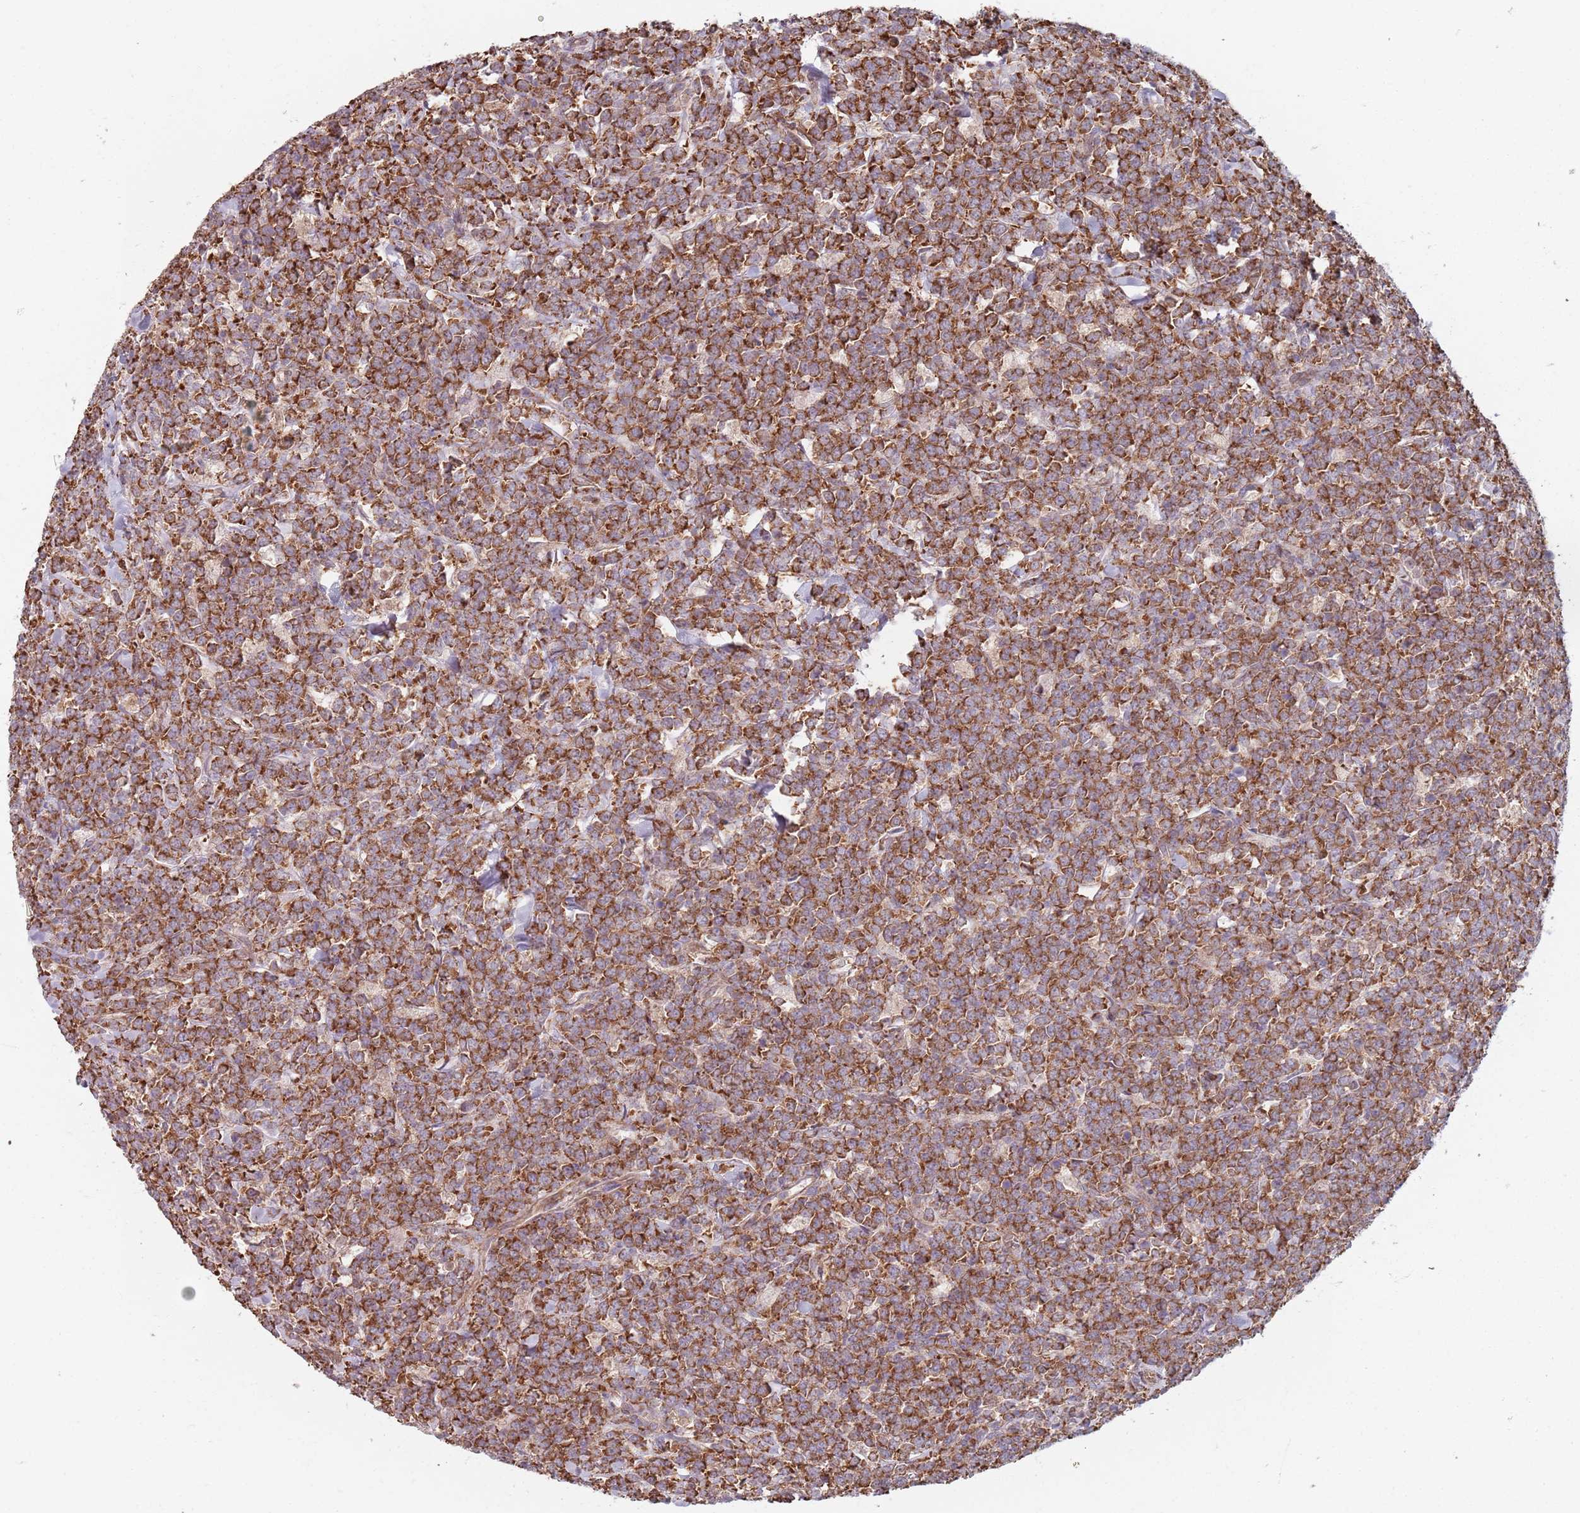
{"staining": {"intensity": "strong", "quantity": ">75%", "location": "cytoplasmic/membranous"}, "tissue": "lymphoma", "cell_type": "Tumor cells", "image_type": "cancer", "snomed": [{"axis": "morphology", "description": "Malignant lymphoma, non-Hodgkin's type, High grade"}, {"axis": "topography", "description": "Small intestine"}], "caption": "An IHC micrograph of neoplastic tissue is shown. Protein staining in brown labels strong cytoplasmic/membranous positivity in malignant lymphoma, non-Hodgkin's type (high-grade) within tumor cells. (IHC, brightfield microscopy, high magnification).", "gene": "NOTCH3", "patient": {"sex": "male", "age": 8}}